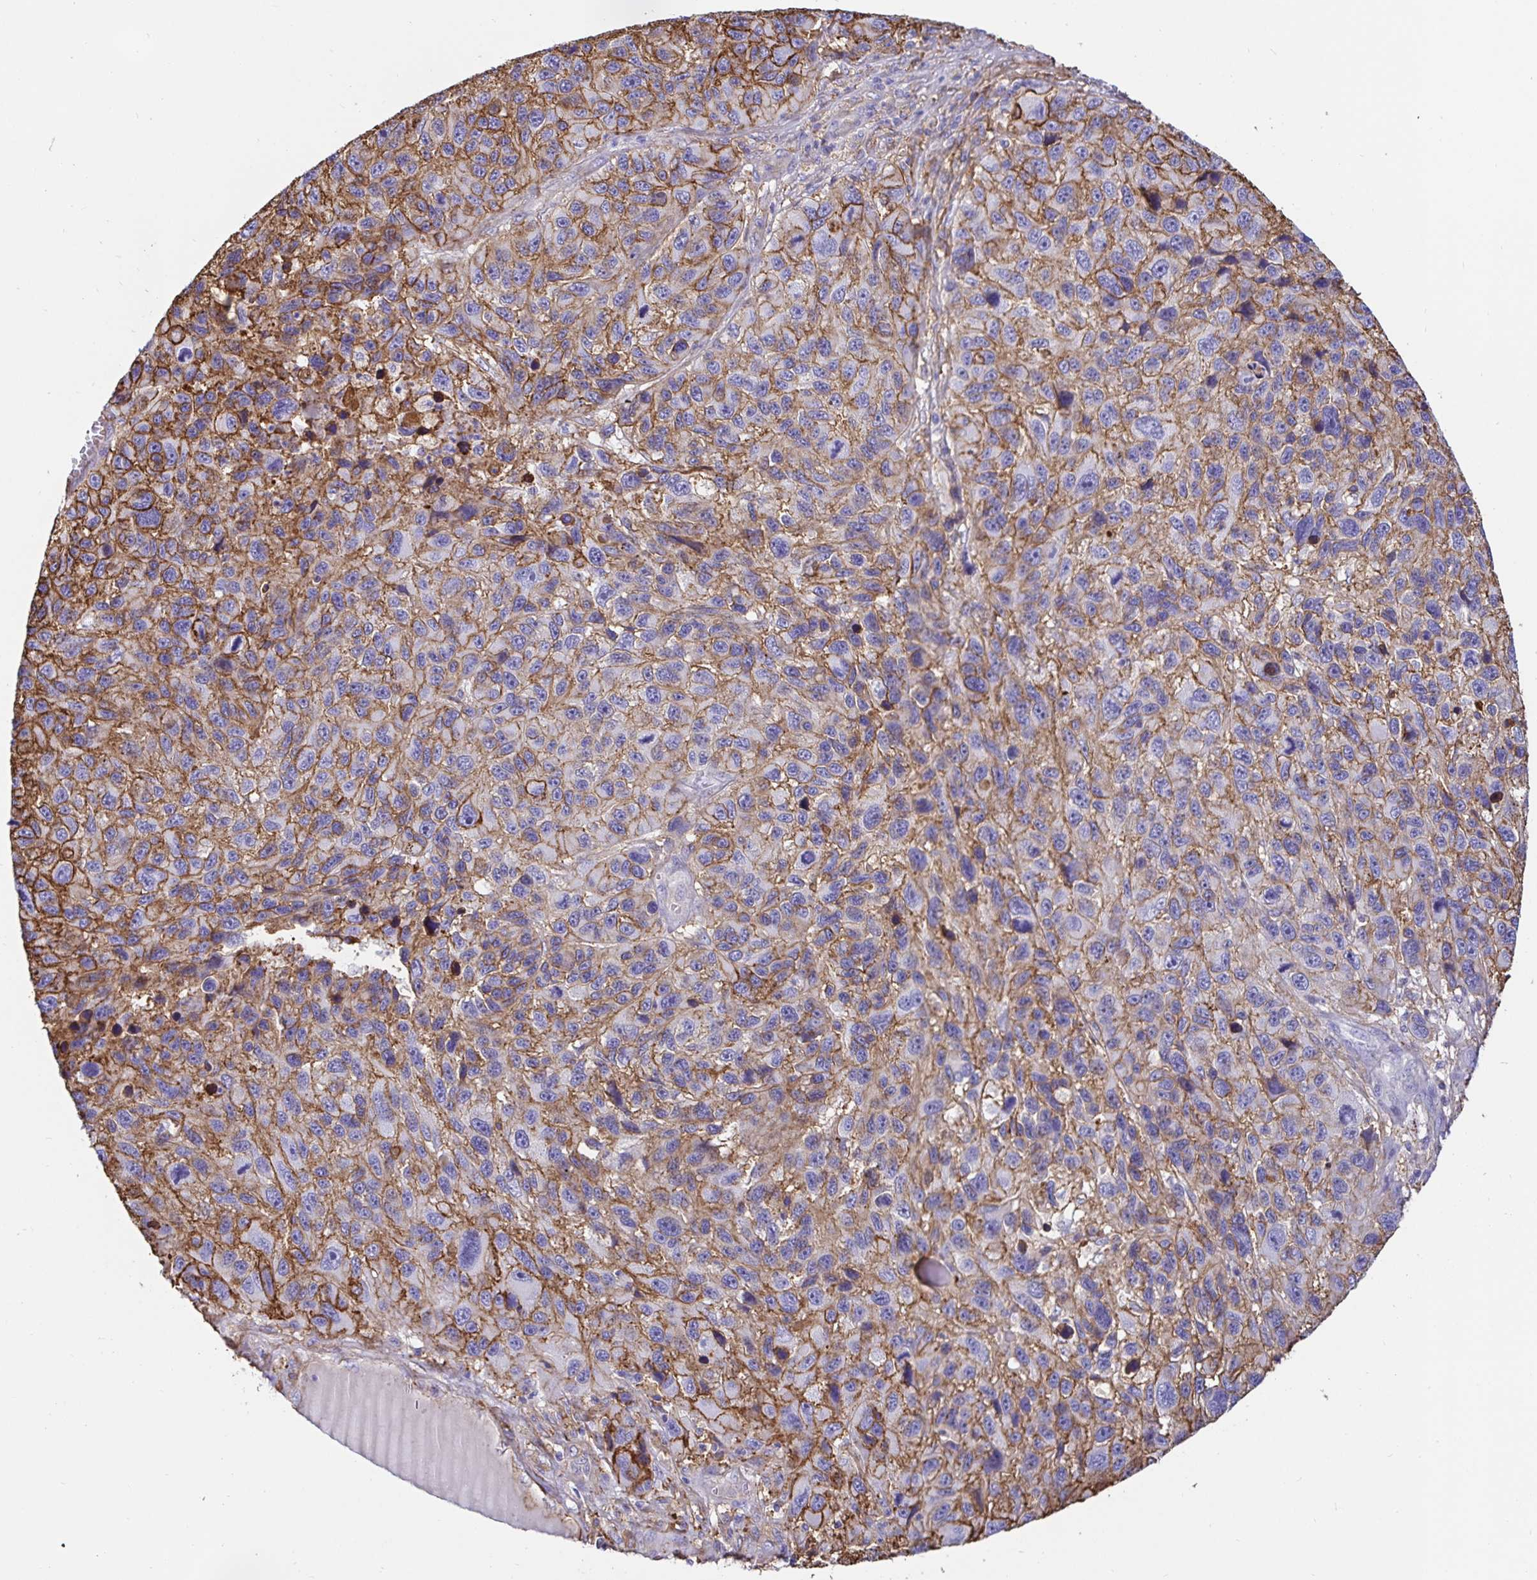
{"staining": {"intensity": "moderate", "quantity": "25%-75%", "location": "cytoplasmic/membranous"}, "tissue": "melanoma", "cell_type": "Tumor cells", "image_type": "cancer", "snomed": [{"axis": "morphology", "description": "Malignant melanoma, NOS"}, {"axis": "topography", "description": "Skin"}], "caption": "Tumor cells demonstrate moderate cytoplasmic/membranous staining in approximately 25%-75% of cells in melanoma.", "gene": "ANXA2", "patient": {"sex": "male", "age": 53}}